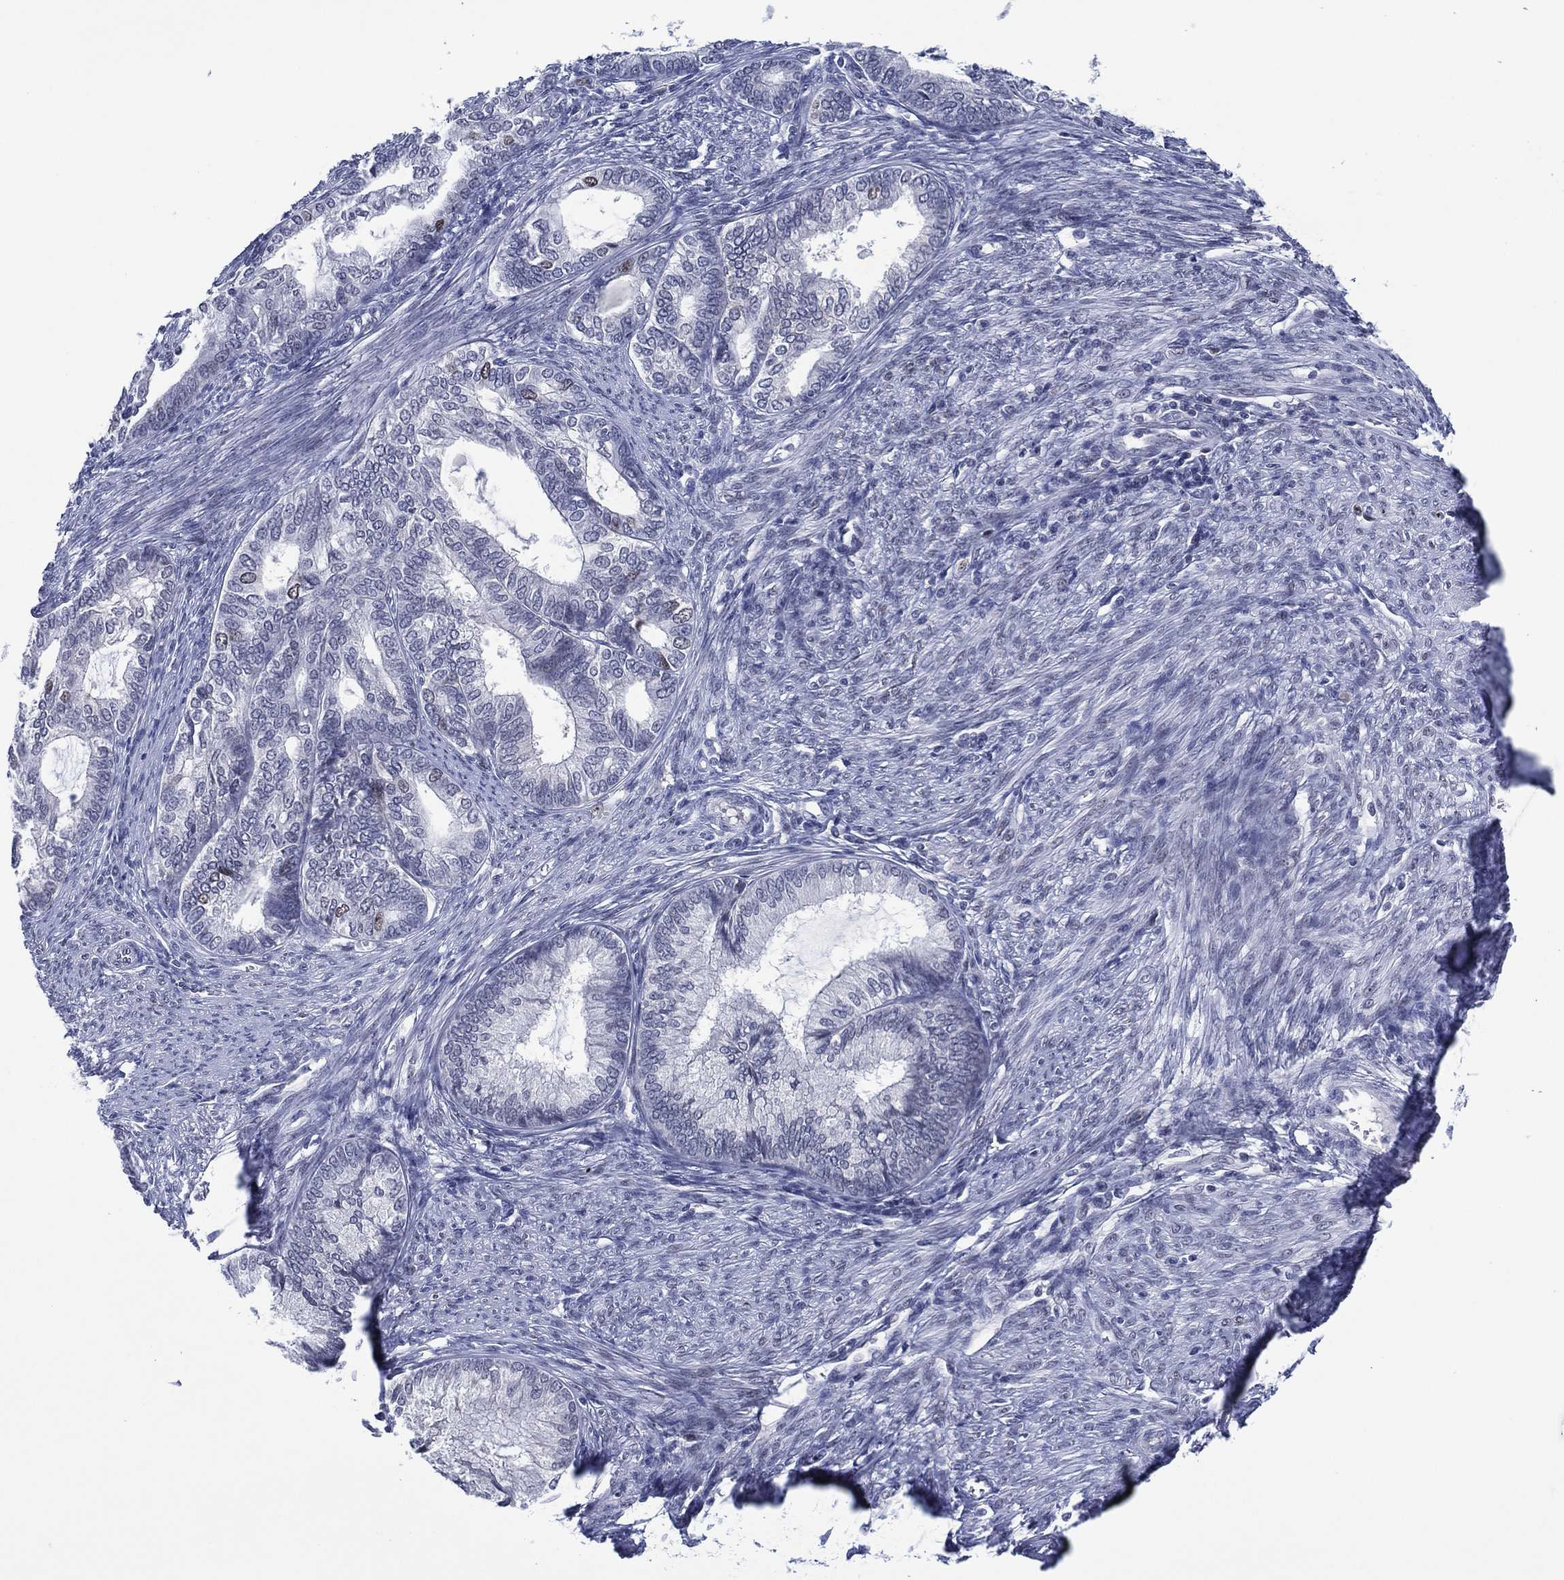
{"staining": {"intensity": "negative", "quantity": "none", "location": "none"}, "tissue": "endometrial cancer", "cell_type": "Tumor cells", "image_type": "cancer", "snomed": [{"axis": "morphology", "description": "Adenocarcinoma, NOS"}, {"axis": "topography", "description": "Endometrium"}], "caption": "Adenocarcinoma (endometrial) was stained to show a protein in brown. There is no significant expression in tumor cells.", "gene": "GATA6", "patient": {"sex": "female", "age": 86}}